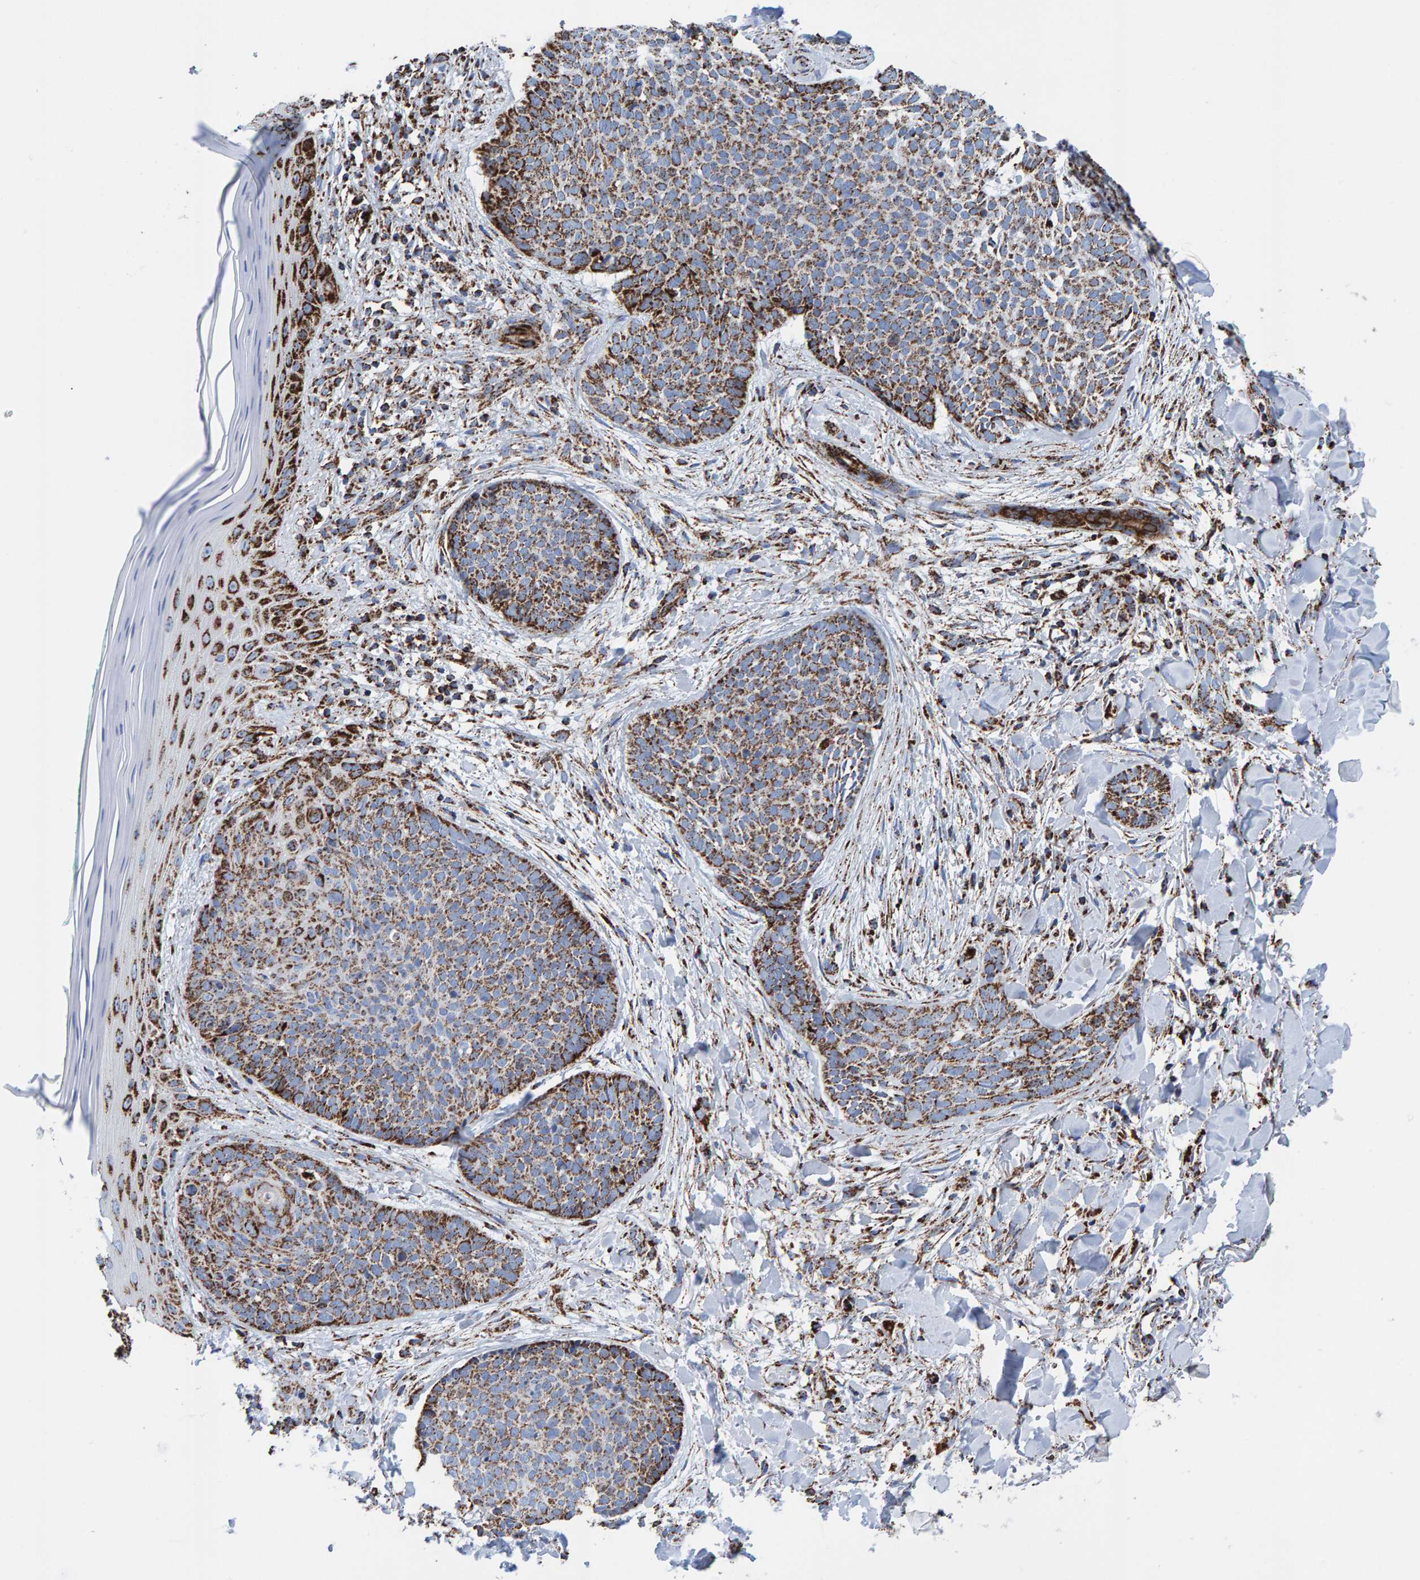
{"staining": {"intensity": "strong", "quantity": ">75%", "location": "cytoplasmic/membranous"}, "tissue": "skin cancer", "cell_type": "Tumor cells", "image_type": "cancer", "snomed": [{"axis": "morphology", "description": "Normal tissue, NOS"}, {"axis": "morphology", "description": "Basal cell carcinoma"}, {"axis": "topography", "description": "Skin"}], "caption": "This is an image of immunohistochemistry staining of skin cancer, which shows strong expression in the cytoplasmic/membranous of tumor cells.", "gene": "ENSG00000262660", "patient": {"sex": "male", "age": 67}}